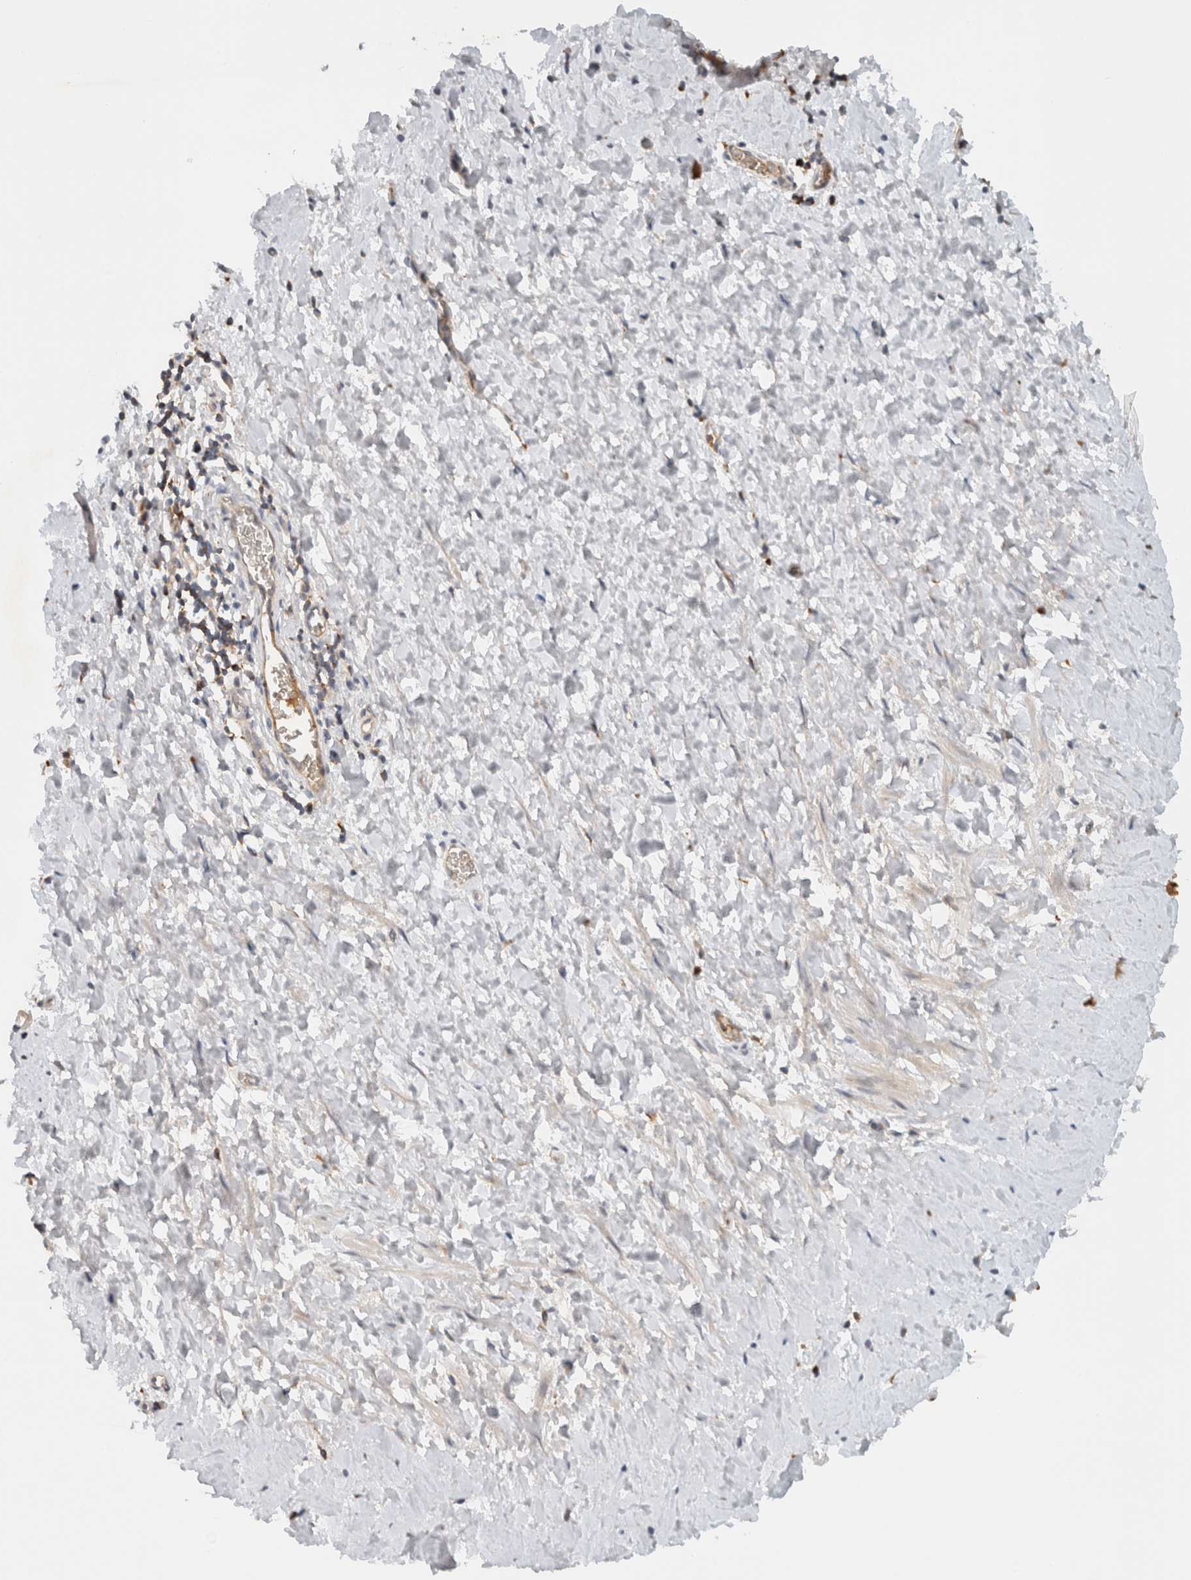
{"staining": {"intensity": "negative", "quantity": "none", "location": "none"}, "tissue": "smooth muscle", "cell_type": "Smooth muscle cells", "image_type": "normal", "snomed": [{"axis": "morphology", "description": "Normal tissue, NOS"}, {"axis": "topography", "description": "Smooth muscle"}], "caption": "There is no significant positivity in smooth muscle cells of smooth muscle. Brightfield microscopy of immunohistochemistry (IHC) stained with DAB (3,3'-diaminobenzidine) (brown) and hematoxylin (blue), captured at high magnification.", "gene": "AMPD1", "patient": {"sex": "male", "age": 16}}